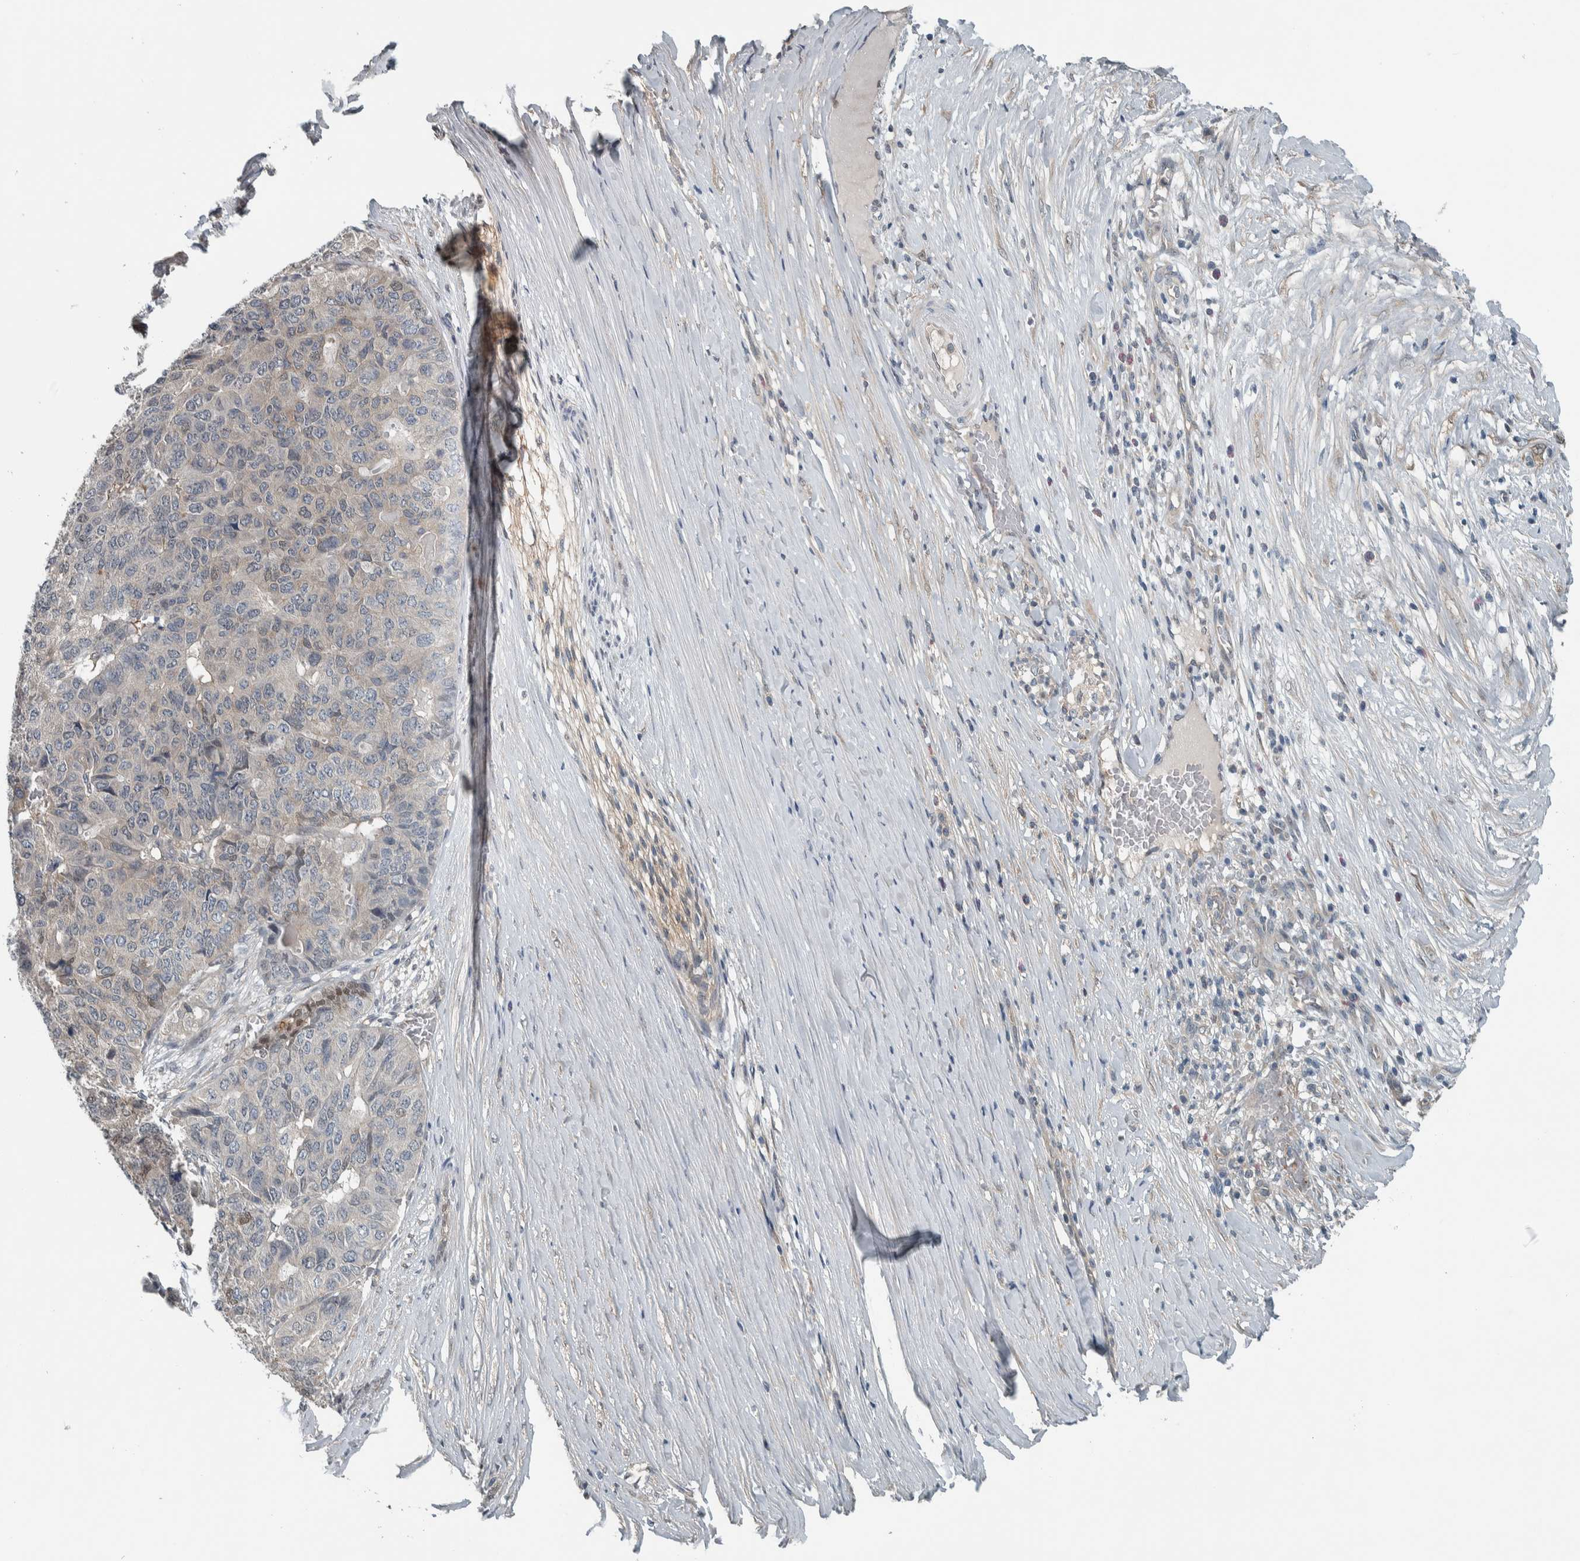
{"staining": {"intensity": "weak", "quantity": "25%-75%", "location": "nuclear"}, "tissue": "pancreatic cancer", "cell_type": "Tumor cells", "image_type": "cancer", "snomed": [{"axis": "morphology", "description": "Adenocarcinoma, NOS"}, {"axis": "topography", "description": "Pancreas"}], "caption": "A brown stain highlights weak nuclear expression of a protein in adenocarcinoma (pancreatic) tumor cells.", "gene": "ALAD", "patient": {"sex": "male", "age": 50}}